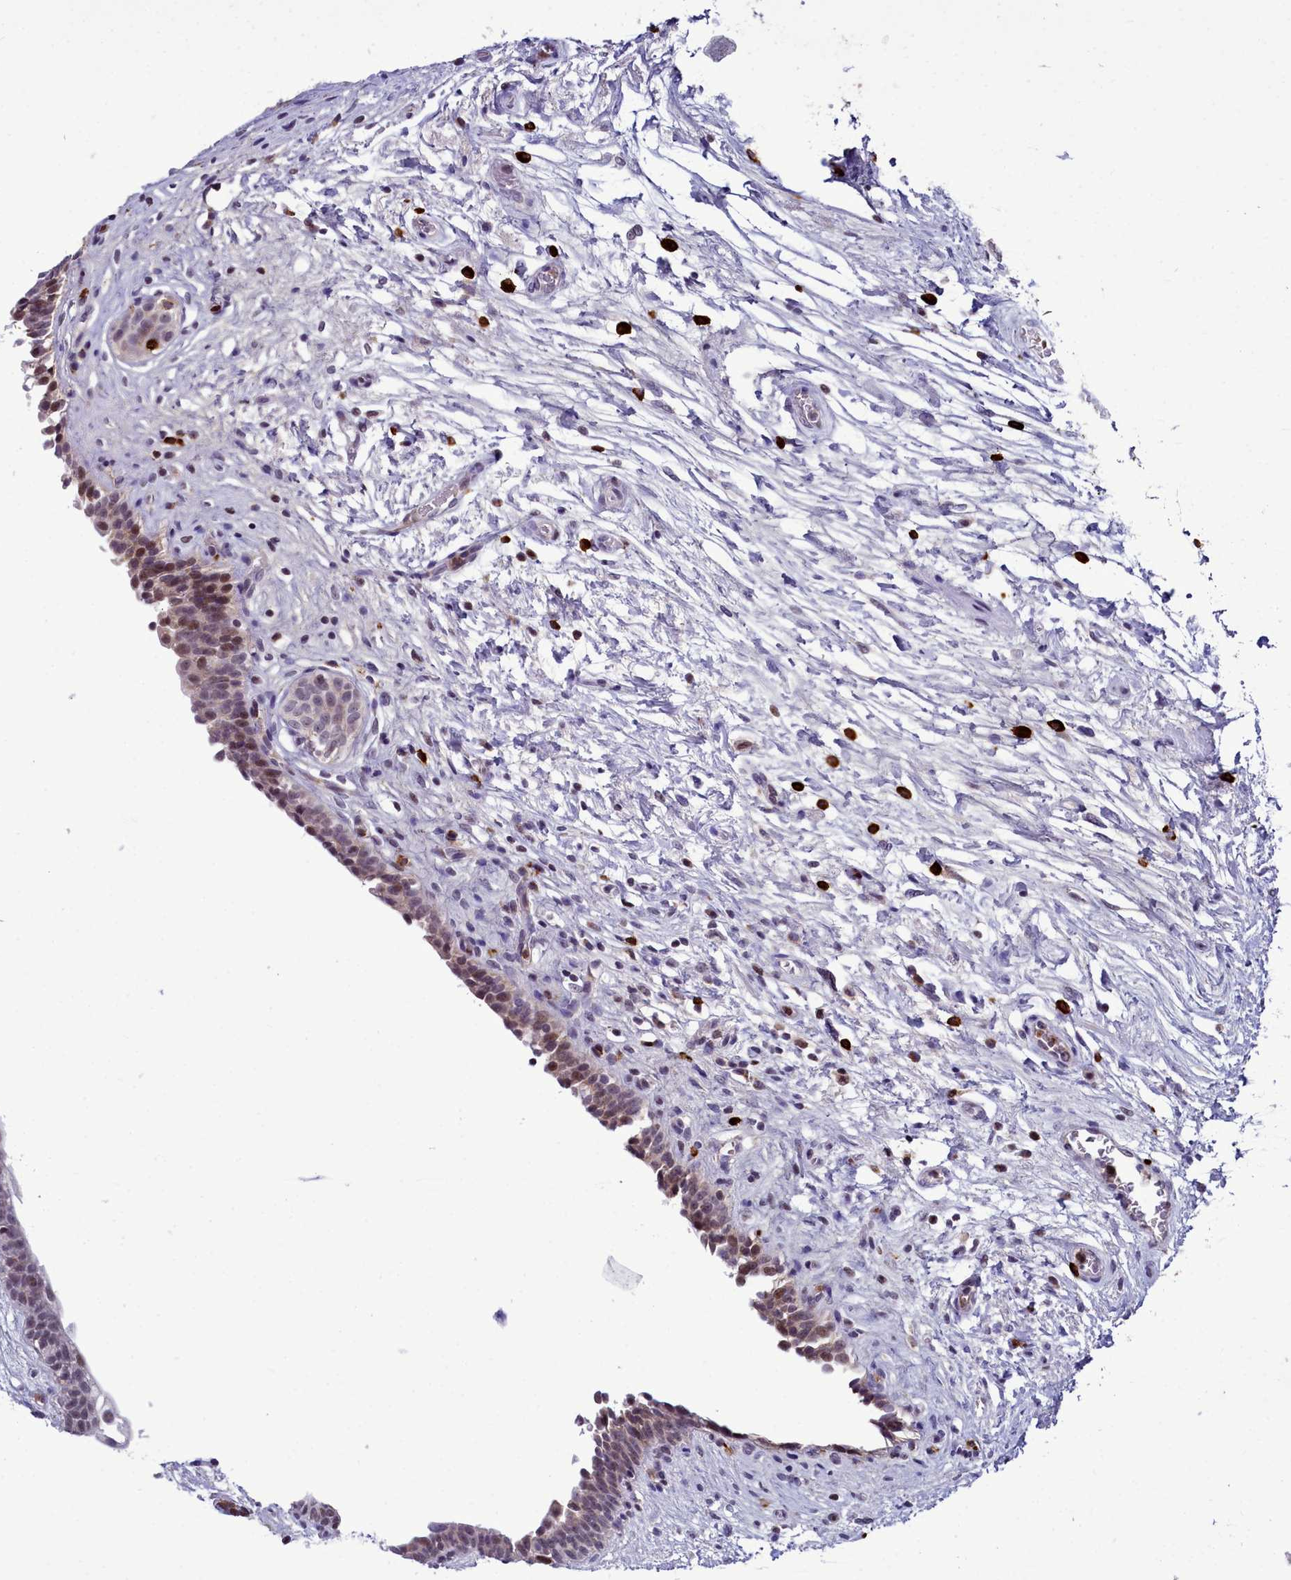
{"staining": {"intensity": "moderate", "quantity": "<25%", "location": "nuclear"}, "tissue": "urinary bladder", "cell_type": "Urothelial cells", "image_type": "normal", "snomed": [{"axis": "morphology", "description": "Normal tissue, NOS"}, {"axis": "topography", "description": "Urinary bladder"}], "caption": "Immunohistochemical staining of unremarkable human urinary bladder shows <25% levels of moderate nuclear protein staining in about <25% of urothelial cells. (IHC, brightfield microscopy, high magnification).", "gene": "POM121L2", "patient": {"sex": "male", "age": 83}}